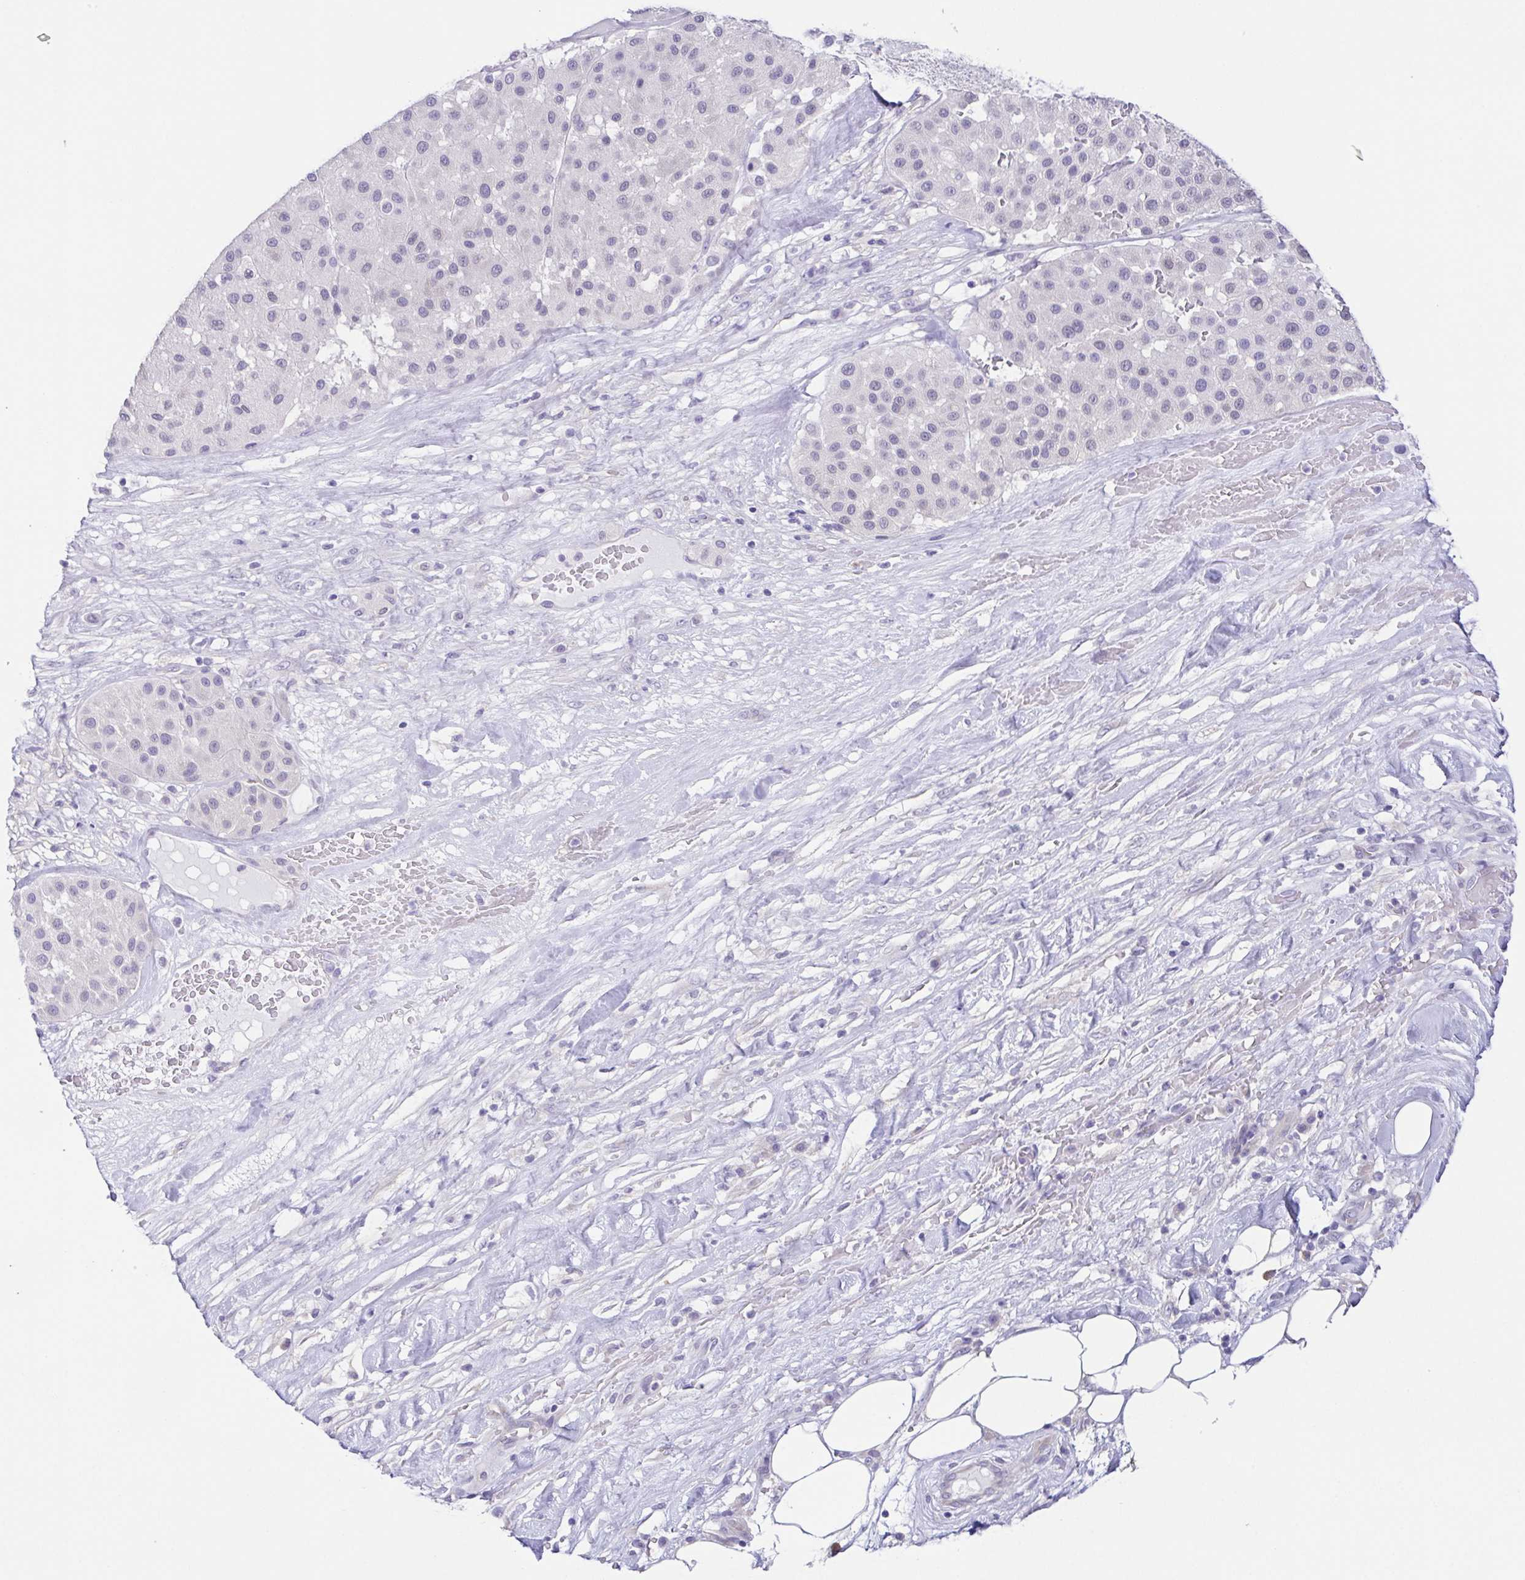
{"staining": {"intensity": "negative", "quantity": "none", "location": "none"}, "tissue": "melanoma", "cell_type": "Tumor cells", "image_type": "cancer", "snomed": [{"axis": "morphology", "description": "Malignant melanoma, Metastatic site"}, {"axis": "topography", "description": "Smooth muscle"}], "caption": "Immunohistochemistry (IHC) of human malignant melanoma (metastatic site) displays no expression in tumor cells.", "gene": "KRTDAP", "patient": {"sex": "male", "age": 41}}